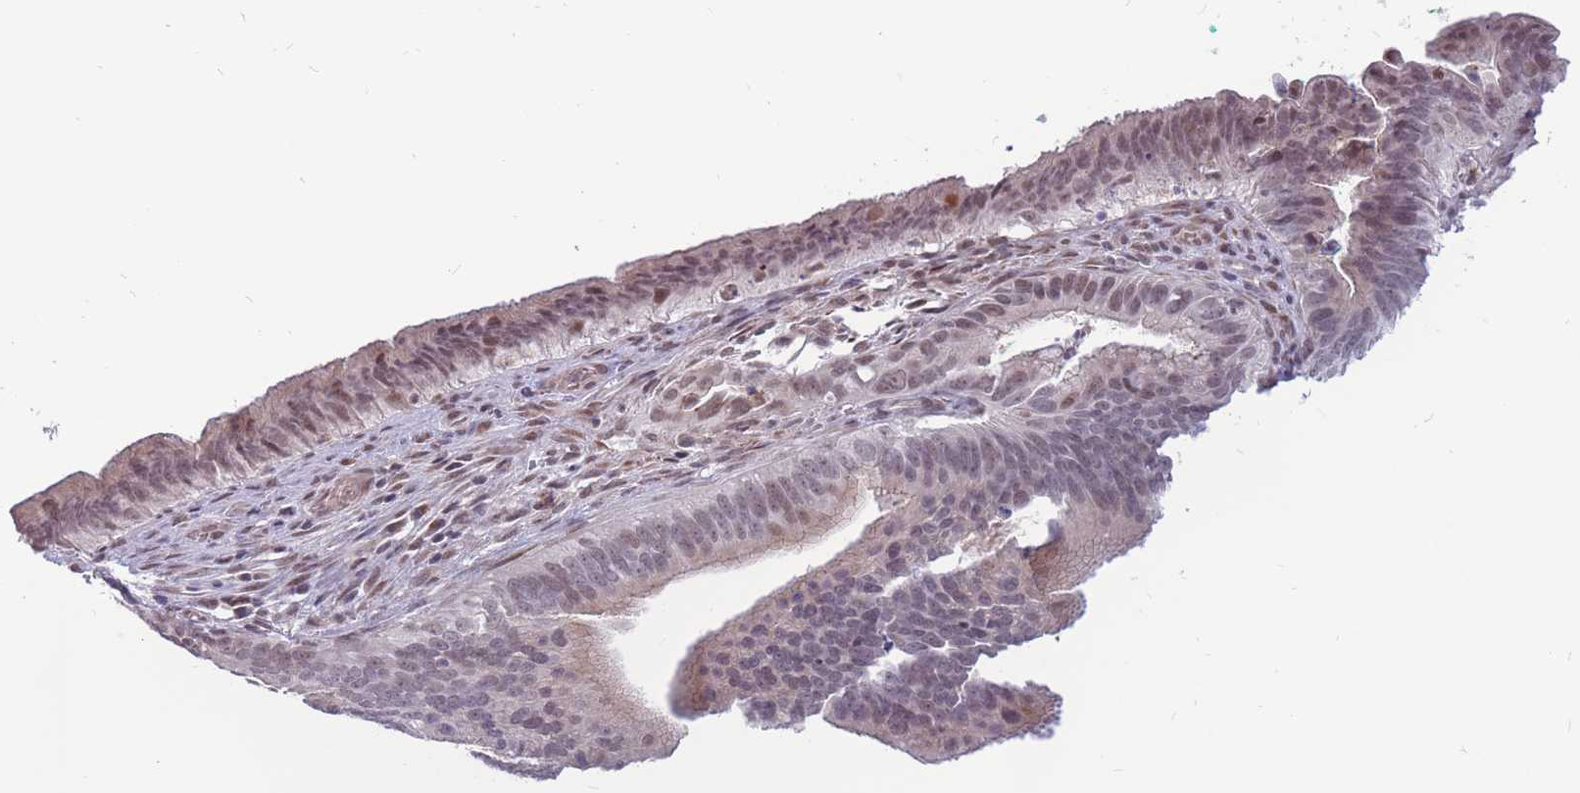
{"staining": {"intensity": "weak", "quantity": "25%-75%", "location": "nuclear"}, "tissue": "cervical cancer", "cell_type": "Tumor cells", "image_type": "cancer", "snomed": [{"axis": "morphology", "description": "Adenocarcinoma, NOS"}, {"axis": "topography", "description": "Cervix"}], "caption": "Immunohistochemistry histopathology image of human adenocarcinoma (cervical) stained for a protein (brown), which demonstrates low levels of weak nuclear expression in about 25%-75% of tumor cells.", "gene": "ADD2", "patient": {"sex": "female", "age": 42}}